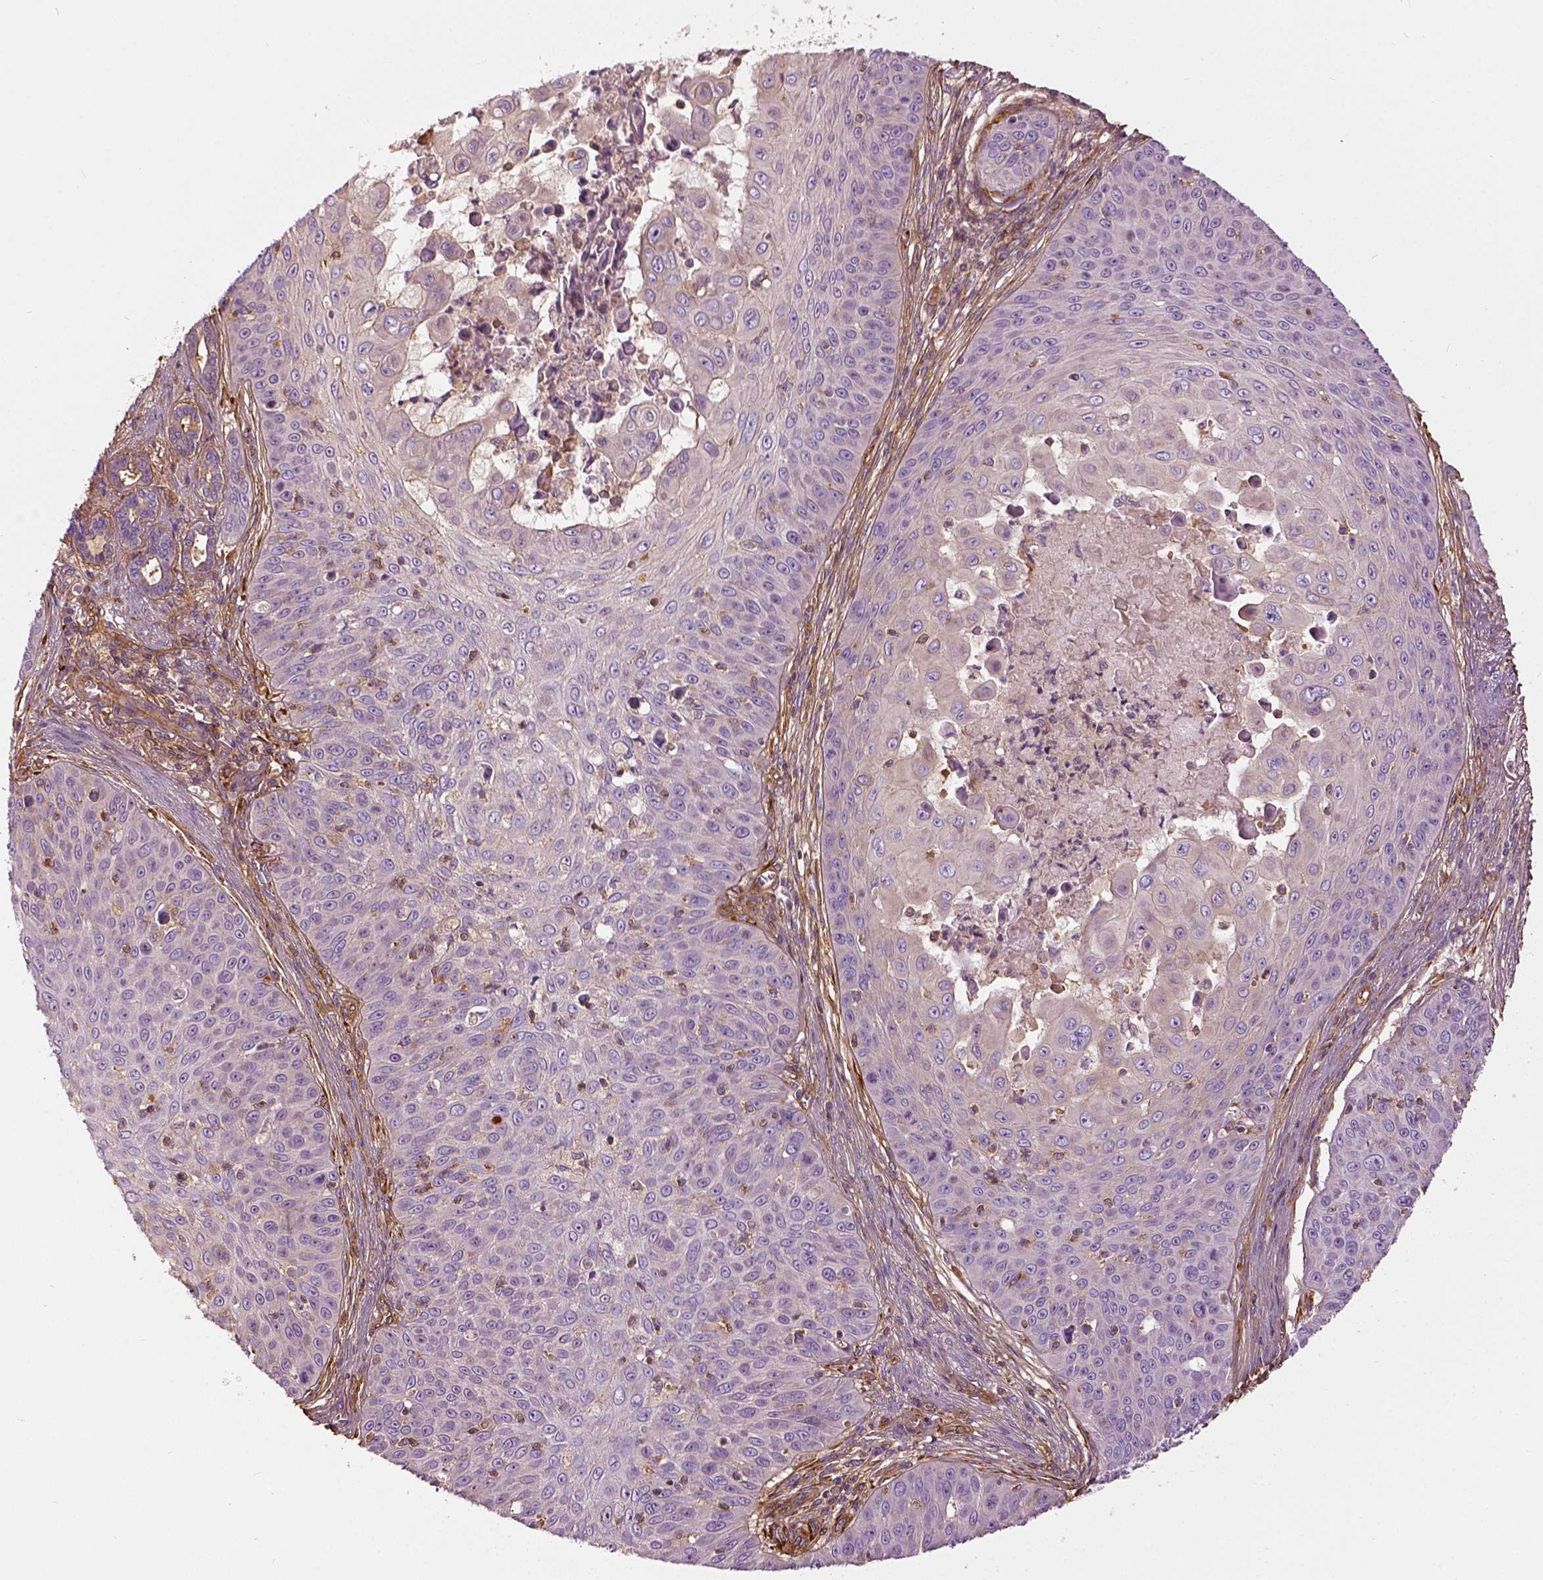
{"staining": {"intensity": "moderate", "quantity": "<25%", "location": "cytoplasmic/membranous"}, "tissue": "skin cancer", "cell_type": "Tumor cells", "image_type": "cancer", "snomed": [{"axis": "morphology", "description": "Squamous cell carcinoma, NOS"}, {"axis": "topography", "description": "Skin"}], "caption": "This is an image of immunohistochemistry staining of skin cancer (squamous cell carcinoma), which shows moderate expression in the cytoplasmic/membranous of tumor cells.", "gene": "COL6A2", "patient": {"sex": "male", "age": 82}}